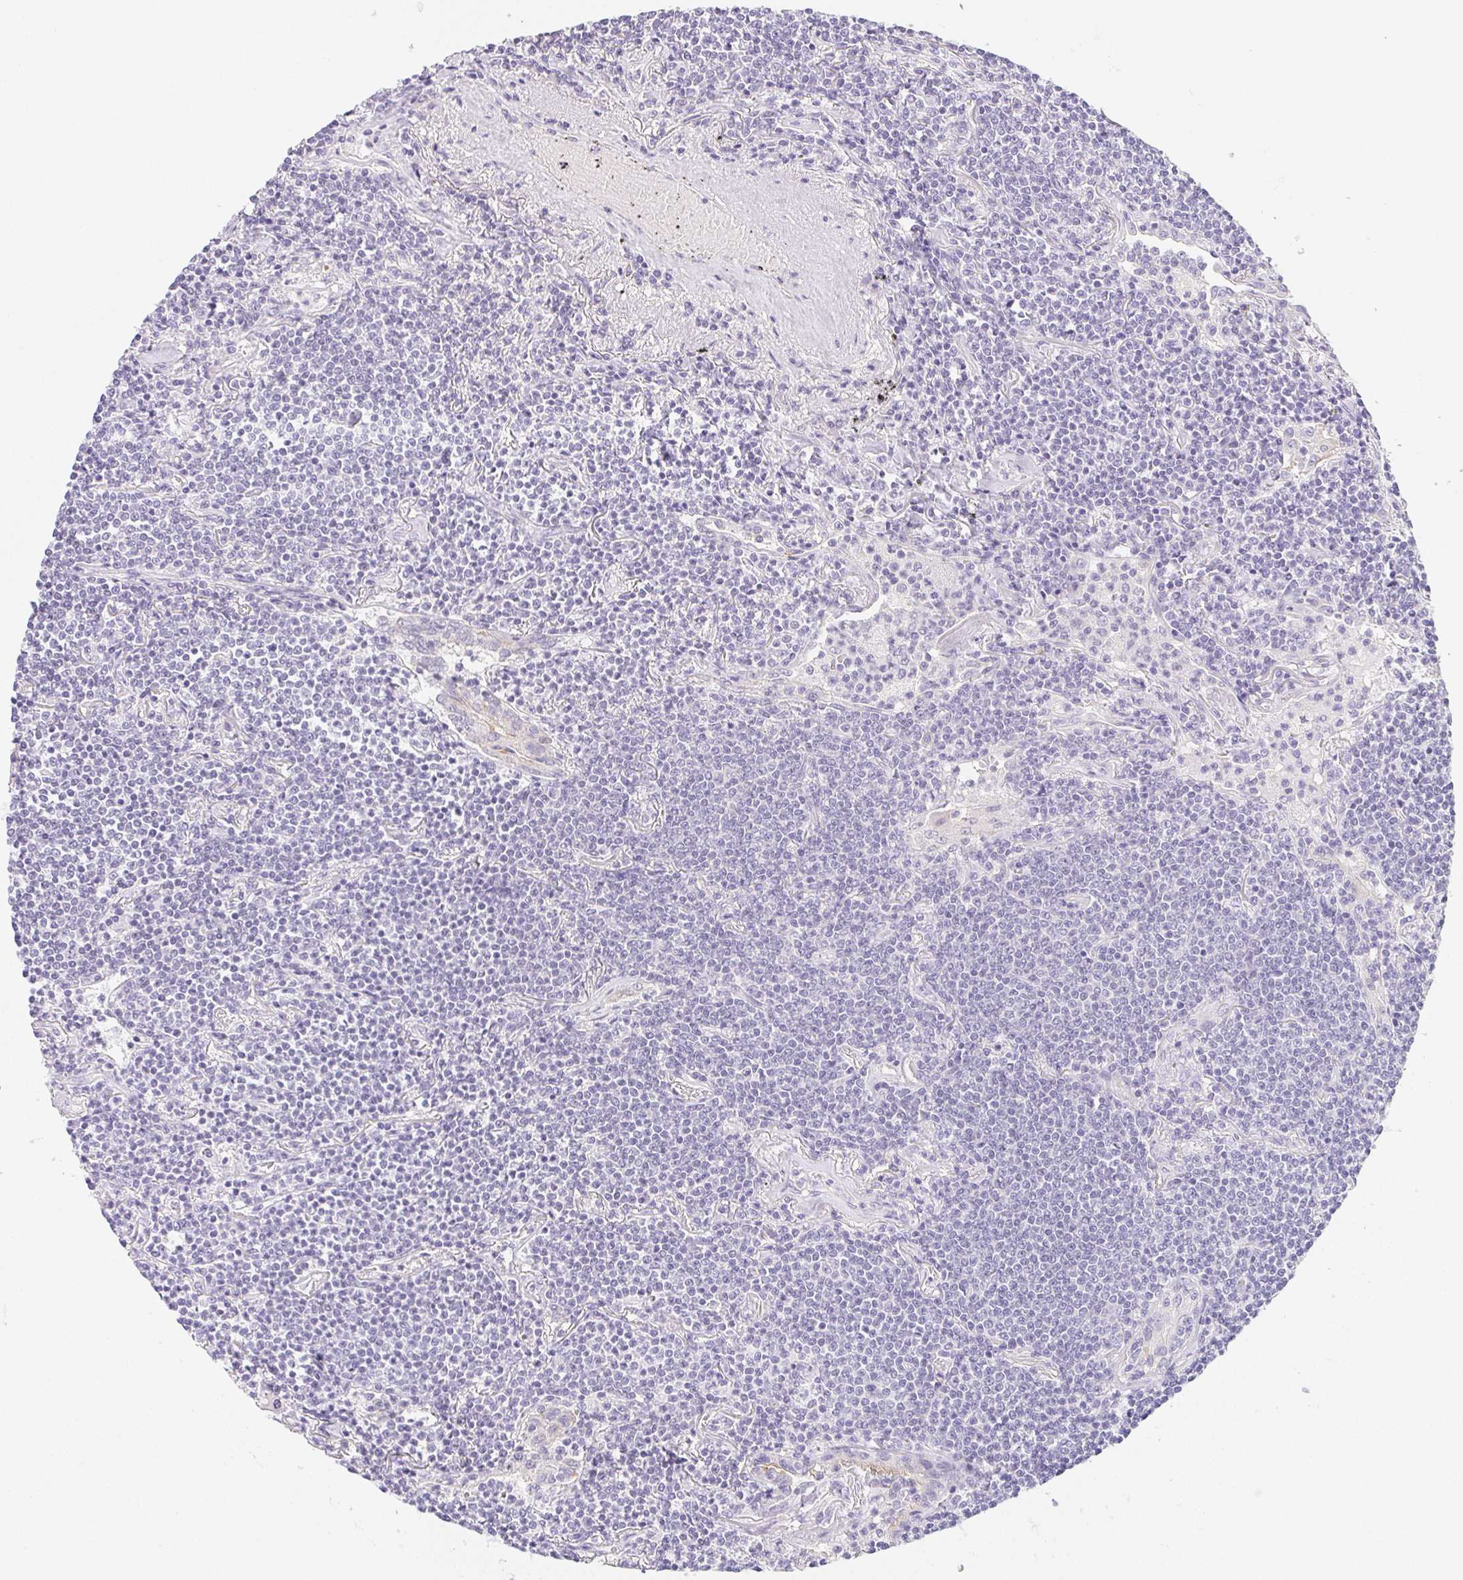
{"staining": {"intensity": "negative", "quantity": "none", "location": "none"}, "tissue": "lymphoma", "cell_type": "Tumor cells", "image_type": "cancer", "snomed": [{"axis": "morphology", "description": "Malignant lymphoma, non-Hodgkin's type, Low grade"}, {"axis": "topography", "description": "Lung"}], "caption": "Immunohistochemistry photomicrograph of neoplastic tissue: lymphoma stained with DAB demonstrates no significant protein staining in tumor cells. The staining is performed using DAB brown chromogen with nuclei counter-stained in using hematoxylin.", "gene": "ZBBX", "patient": {"sex": "female", "age": 71}}